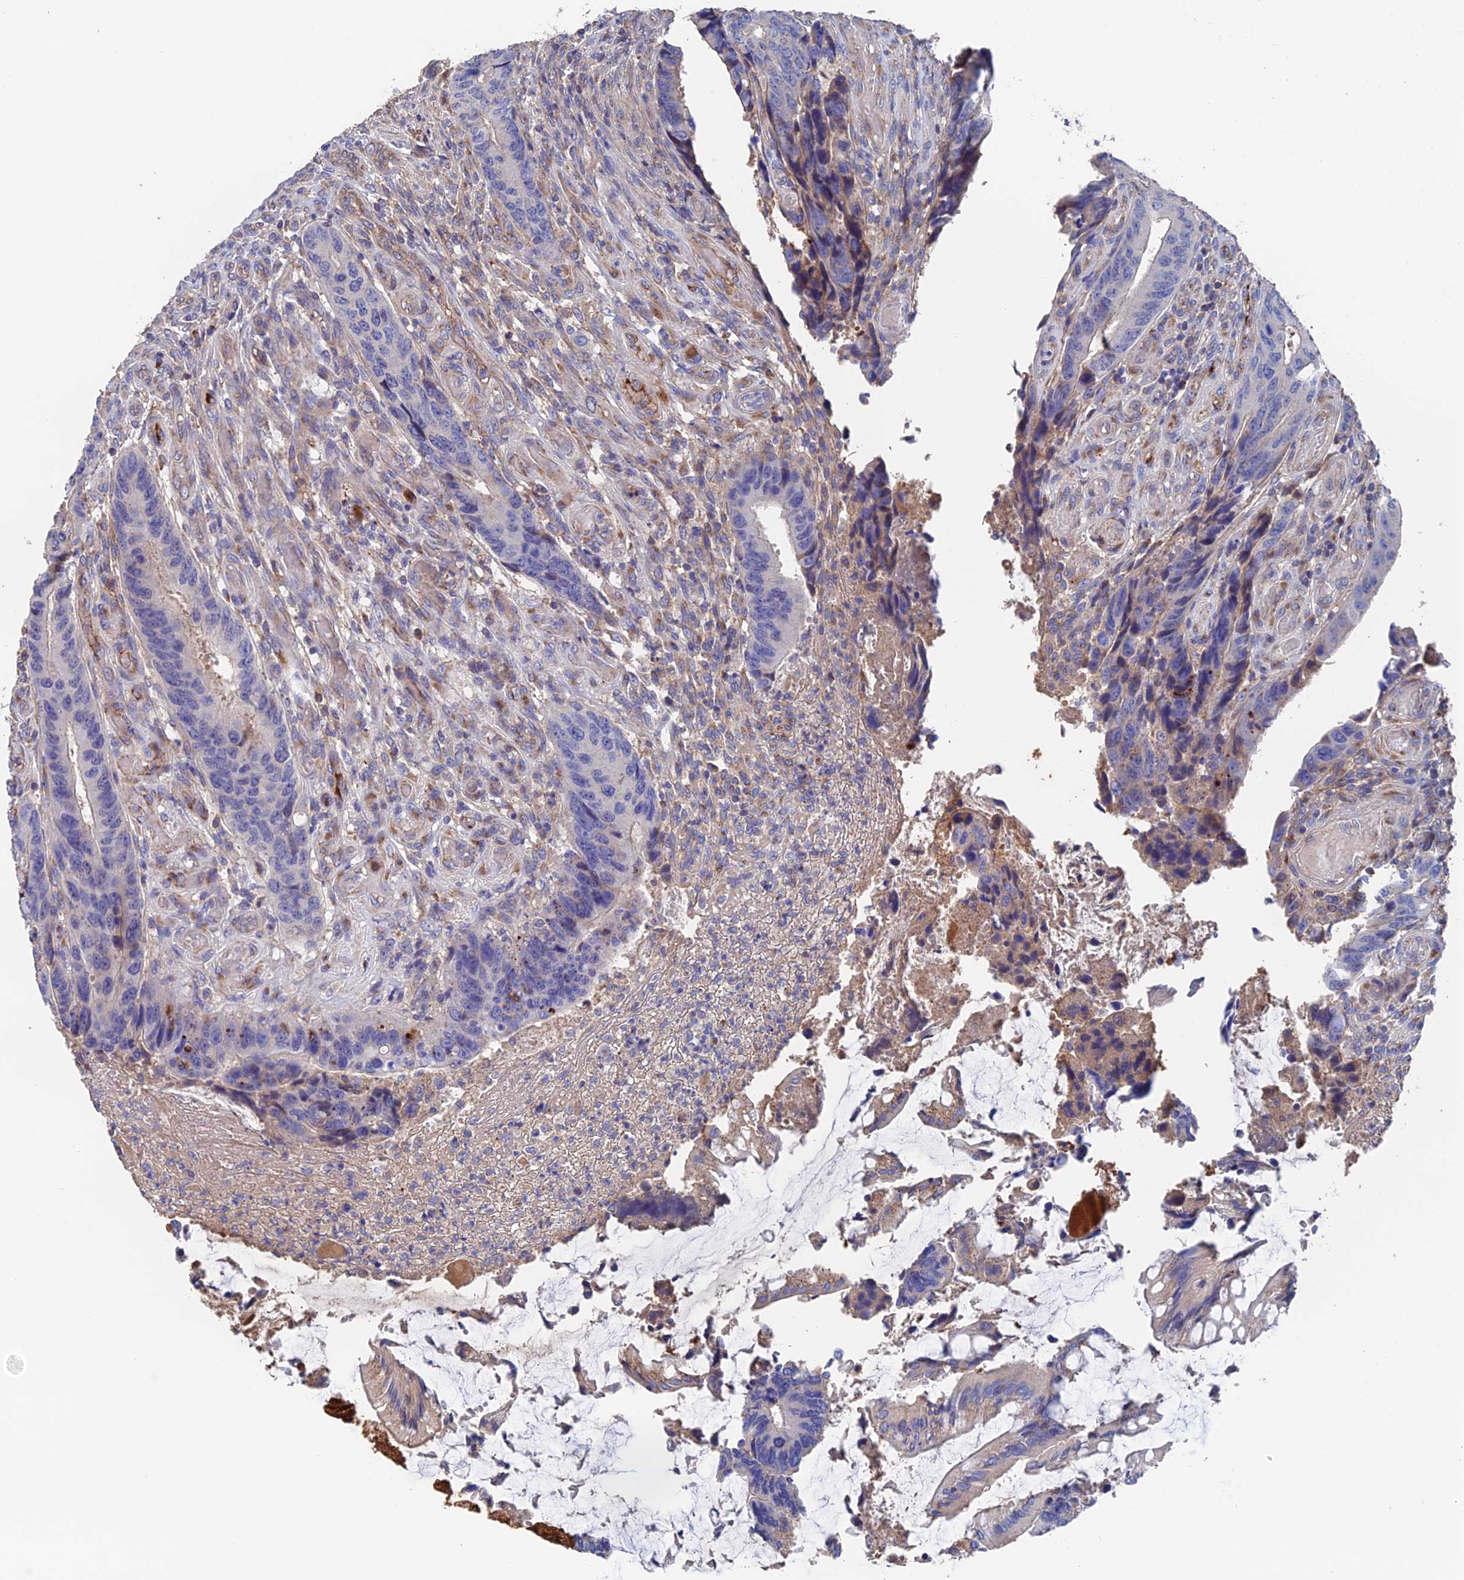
{"staining": {"intensity": "negative", "quantity": "none", "location": "none"}, "tissue": "colorectal cancer", "cell_type": "Tumor cells", "image_type": "cancer", "snomed": [{"axis": "morphology", "description": "Adenocarcinoma, NOS"}, {"axis": "topography", "description": "Colon"}], "caption": "Immunohistochemistry (IHC) micrograph of human colorectal cancer (adenocarcinoma) stained for a protein (brown), which demonstrates no expression in tumor cells.", "gene": "HPF1", "patient": {"sex": "male", "age": 87}}